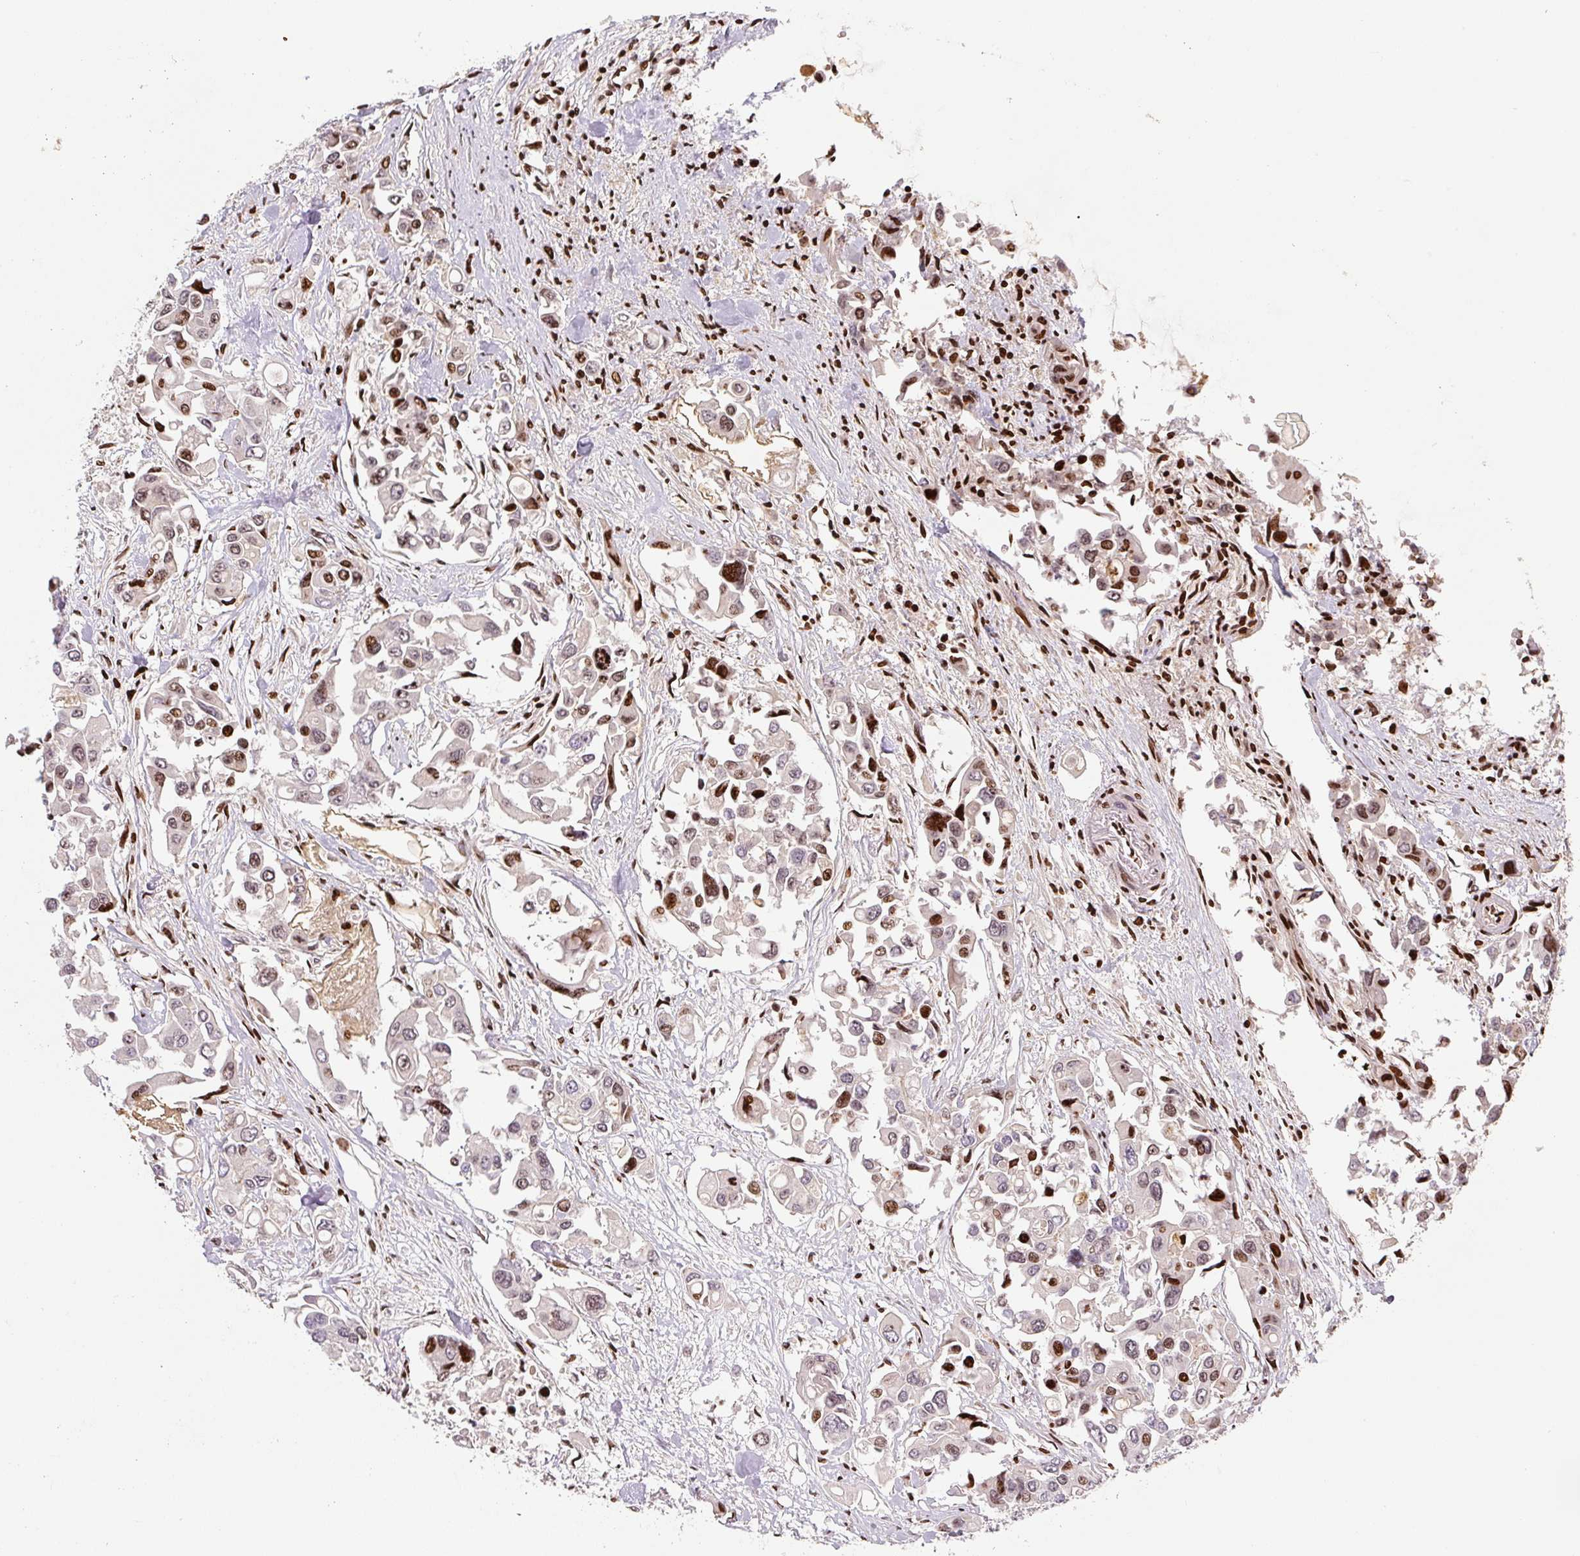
{"staining": {"intensity": "moderate", "quantity": "<25%", "location": "nuclear"}, "tissue": "colorectal cancer", "cell_type": "Tumor cells", "image_type": "cancer", "snomed": [{"axis": "morphology", "description": "Adenocarcinoma, NOS"}, {"axis": "topography", "description": "Colon"}], "caption": "There is low levels of moderate nuclear staining in tumor cells of colorectal cancer (adenocarcinoma), as demonstrated by immunohistochemical staining (brown color).", "gene": "PYDC2", "patient": {"sex": "male", "age": 77}}